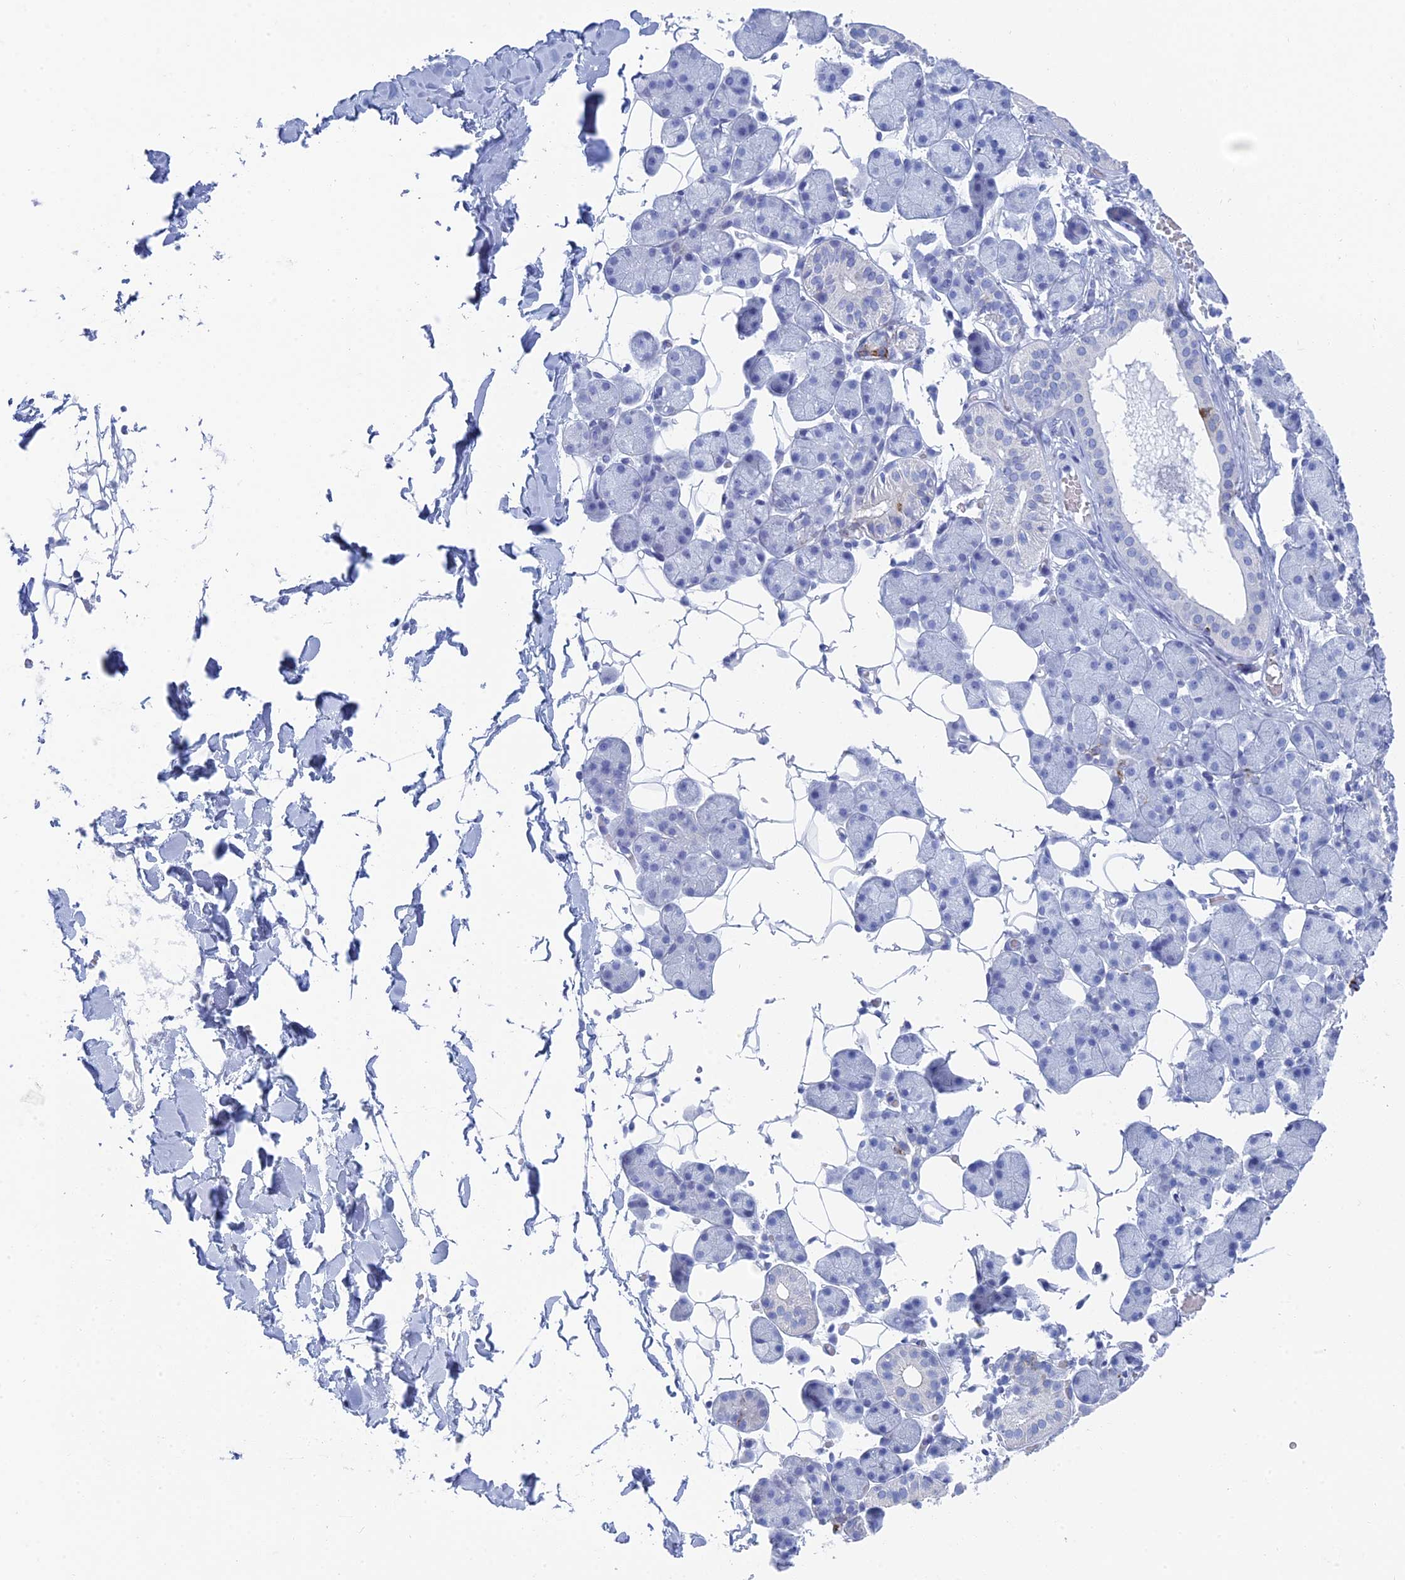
{"staining": {"intensity": "negative", "quantity": "none", "location": "none"}, "tissue": "salivary gland", "cell_type": "Glandular cells", "image_type": "normal", "snomed": [{"axis": "morphology", "description": "Normal tissue, NOS"}, {"axis": "topography", "description": "Salivary gland"}], "caption": "Immunohistochemistry (IHC) histopathology image of unremarkable human salivary gland stained for a protein (brown), which exhibits no positivity in glandular cells.", "gene": "ALMS1", "patient": {"sex": "female", "age": 33}}